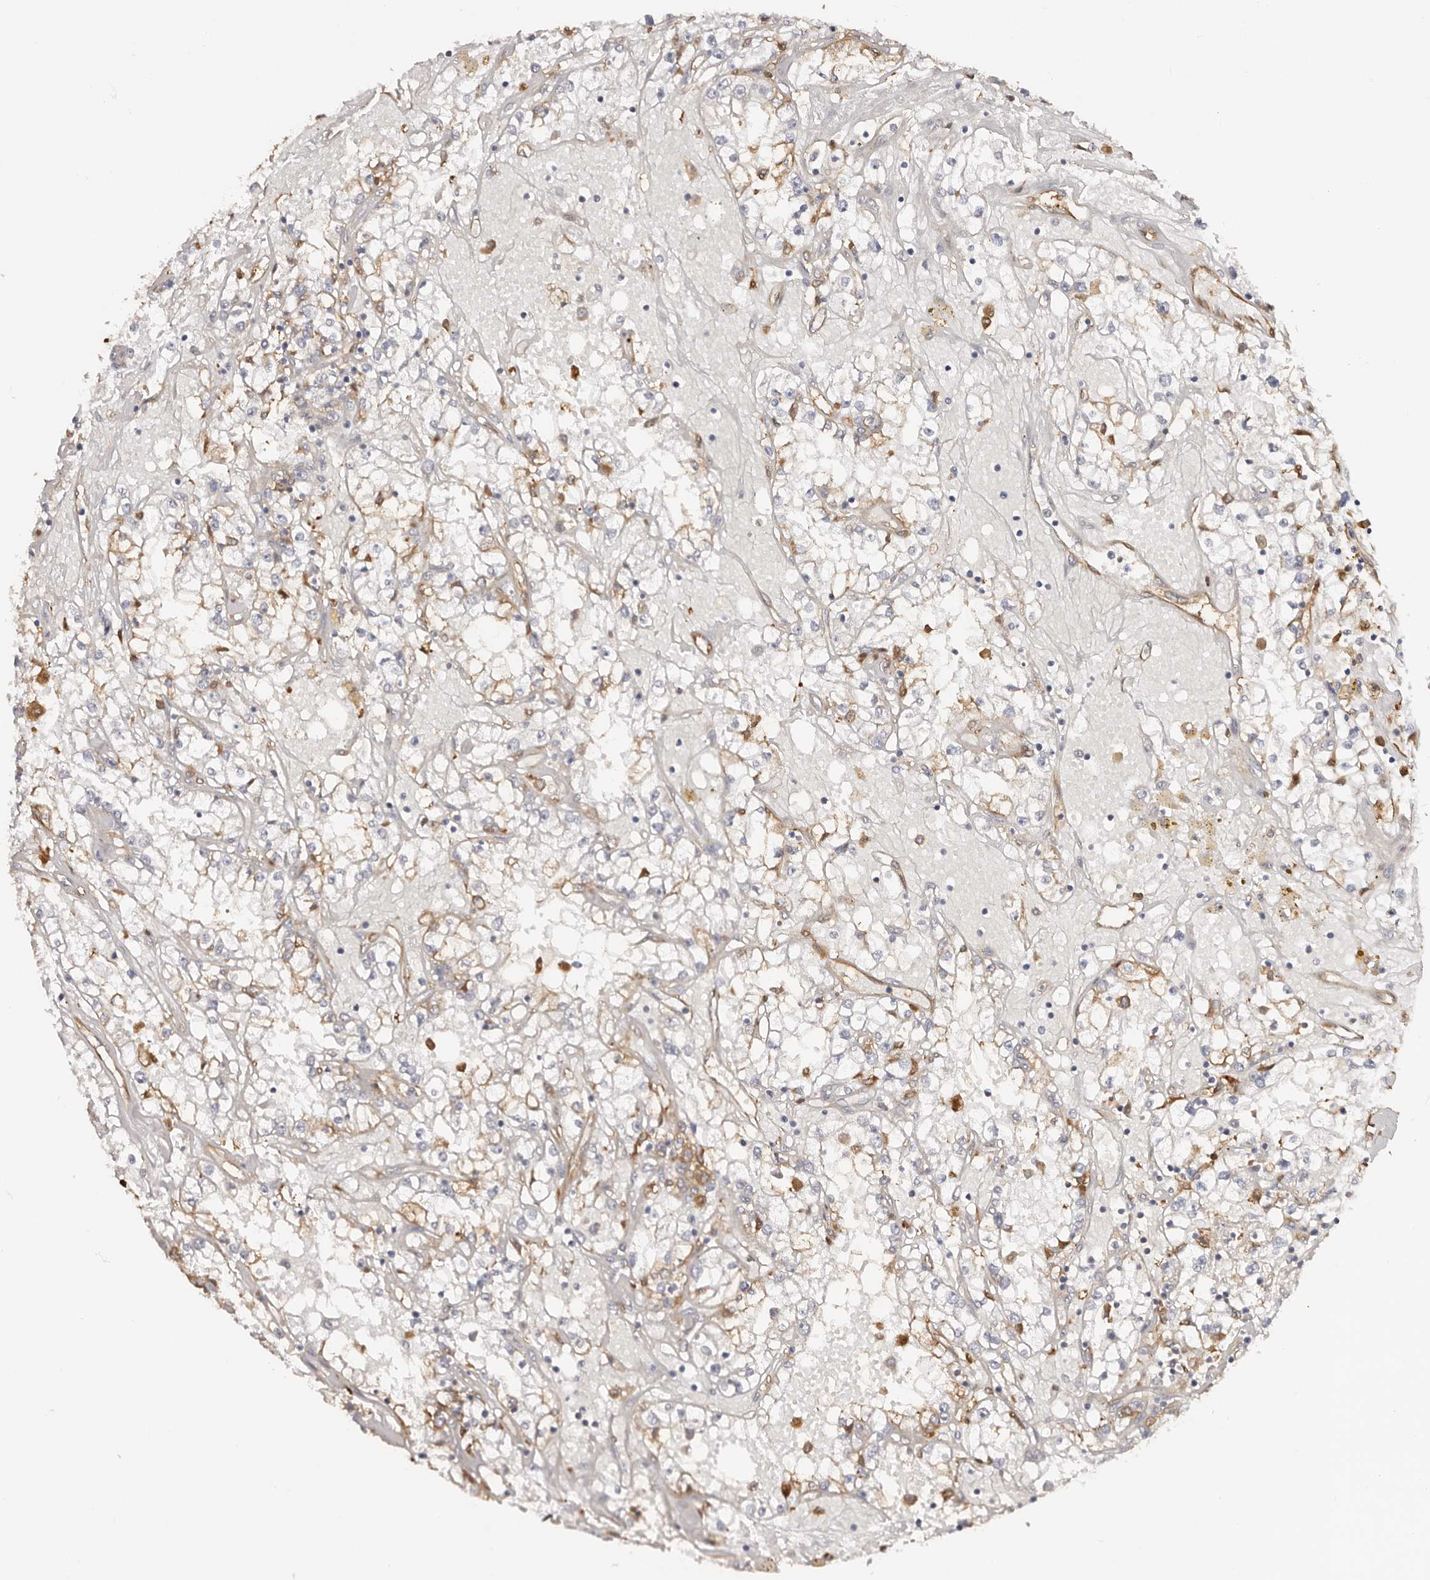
{"staining": {"intensity": "weak", "quantity": "<25%", "location": "cytoplasmic/membranous"}, "tissue": "renal cancer", "cell_type": "Tumor cells", "image_type": "cancer", "snomed": [{"axis": "morphology", "description": "Adenocarcinoma, NOS"}, {"axis": "topography", "description": "Kidney"}], "caption": "IHC image of human adenocarcinoma (renal) stained for a protein (brown), which demonstrates no positivity in tumor cells.", "gene": "LAP3", "patient": {"sex": "male", "age": 56}}